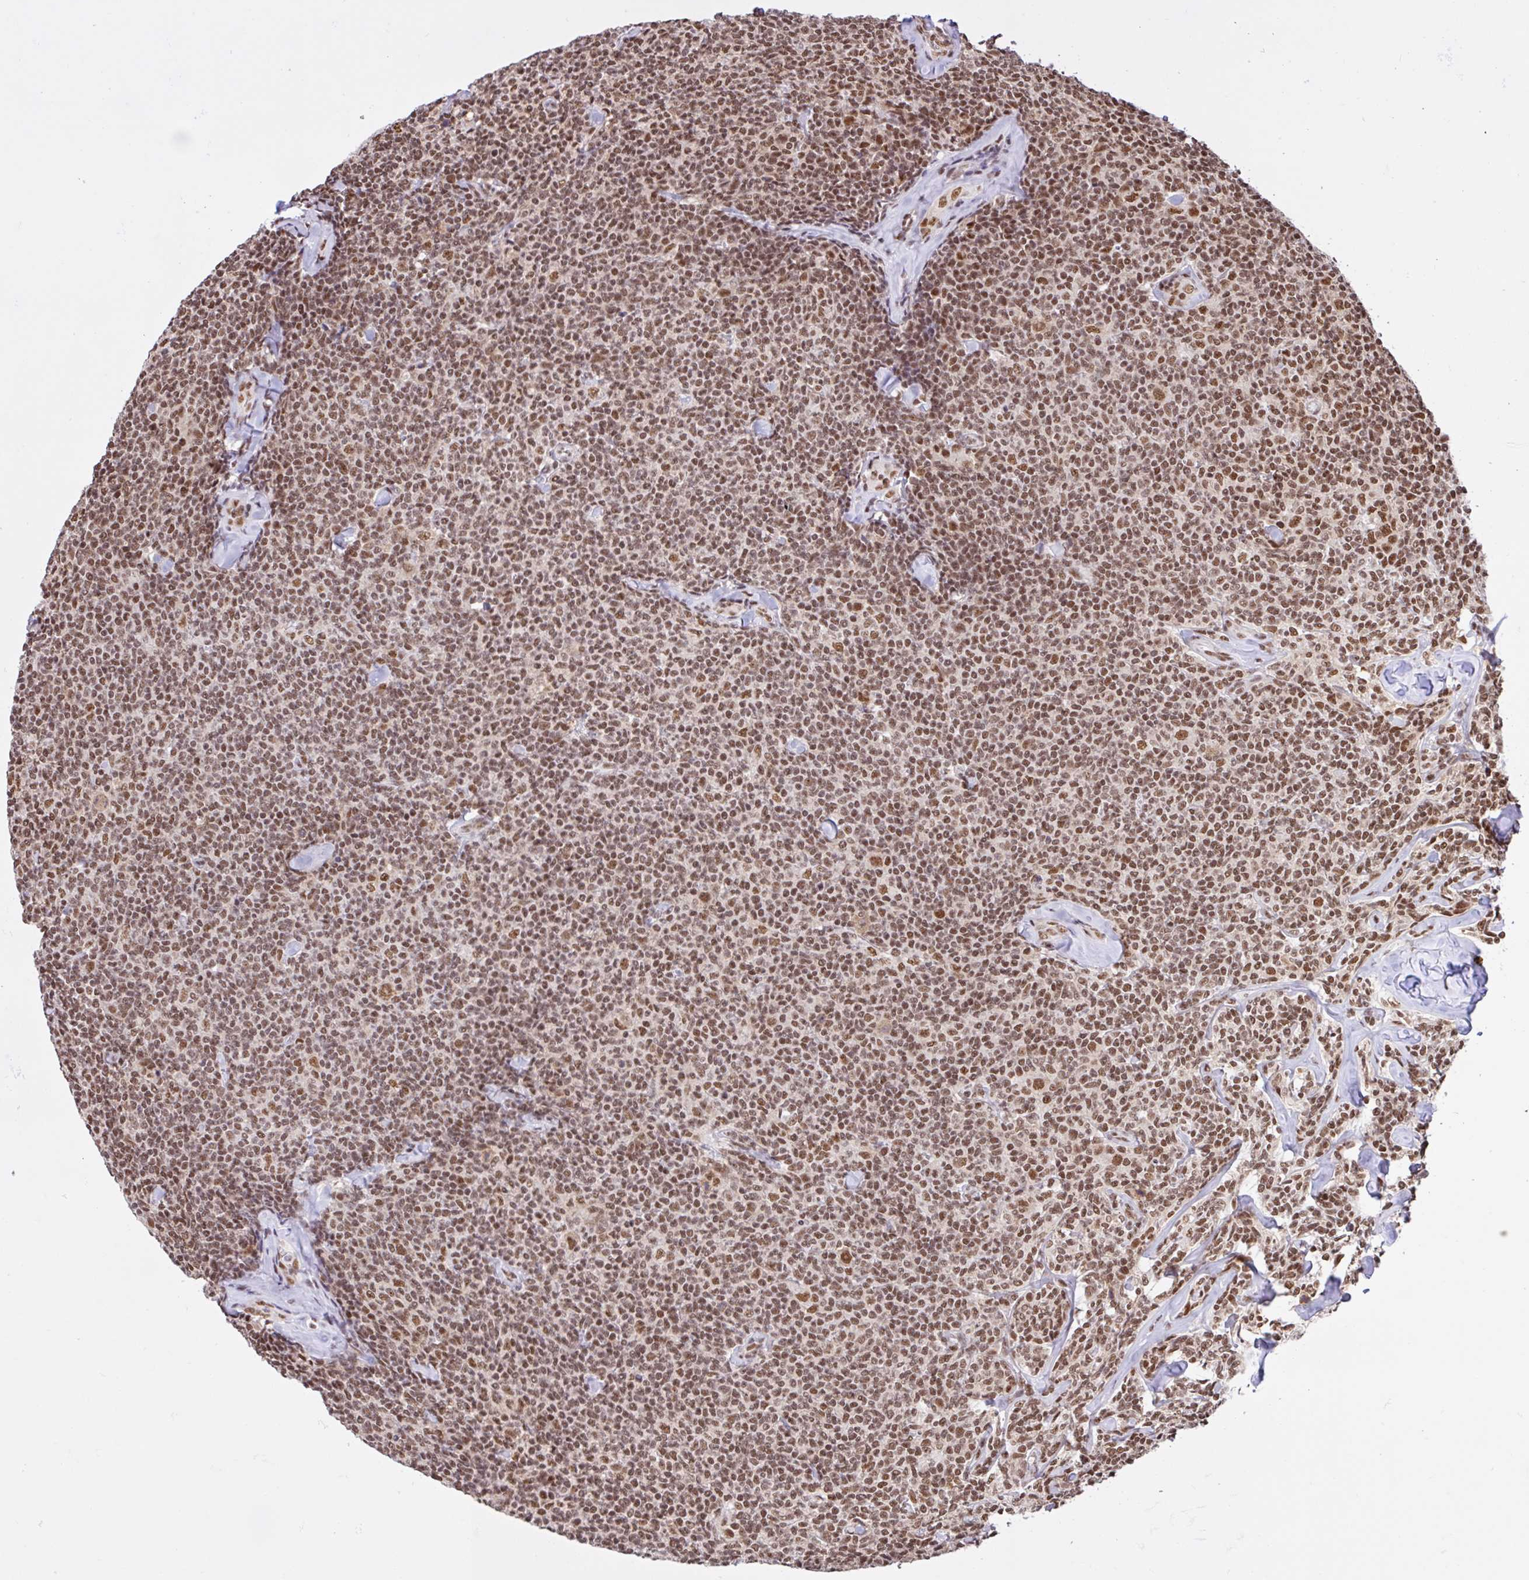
{"staining": {"intensity": "moderate", "quantity": ">75%", "location": "nuclear"}, "tissue": "lymphoma", "cell_type": "Tumor cells", "image_type": "cancer", "snomed": [{"axis": "morphology", "description": "Malignant lymphoma, non-Hodgkin's type, Low grade"}, {"axis": "topography", "description": "Lymph node"}], "caption": "Immunohistochemical staining of human lymphoma demonstrates medium levels of moderate nuclear expression in about >75% of tumor cells.", "gene": "CCDC12", "patient": {"sex": "female", "age": 56}}